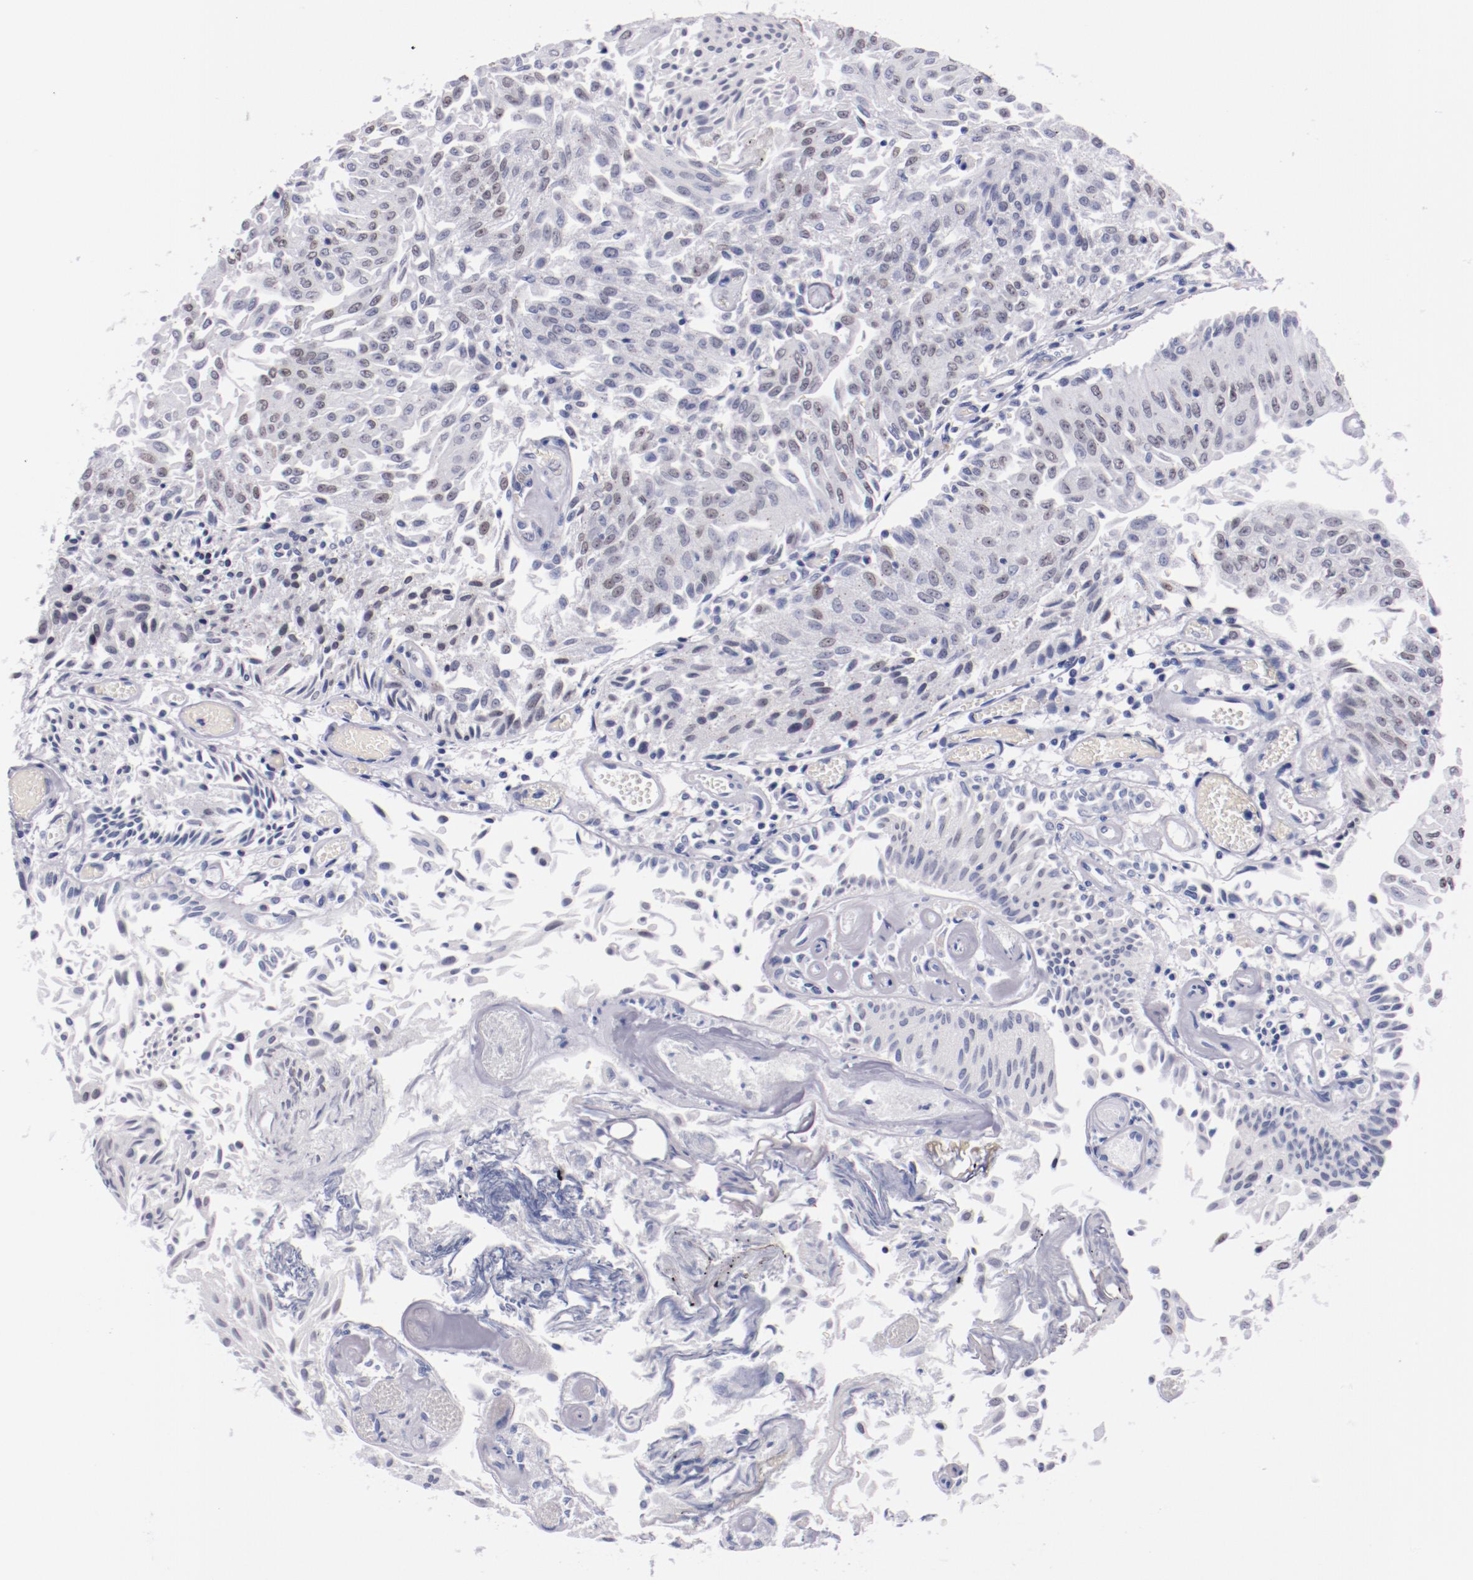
{"staining": {"intensity": "weak", "quantity": "25%-75%", "location": "nuclear"}, "tissue": "urothelial cancer", "cell_type": "Tumor cells", "image_type": "cancer", "snomed": [{"axis": "morphology", "description": "Urothelial carcinoma, Low grade"}, {"axis": "topography", "description": "Urinary bladder"}], "caption": "The immunohistochemical stain labels weak nuclear staining in tumor cells of urothelial cancer tissue.", "gene": "HNF1B", "patient": {"sex": "male", "age": 86}}